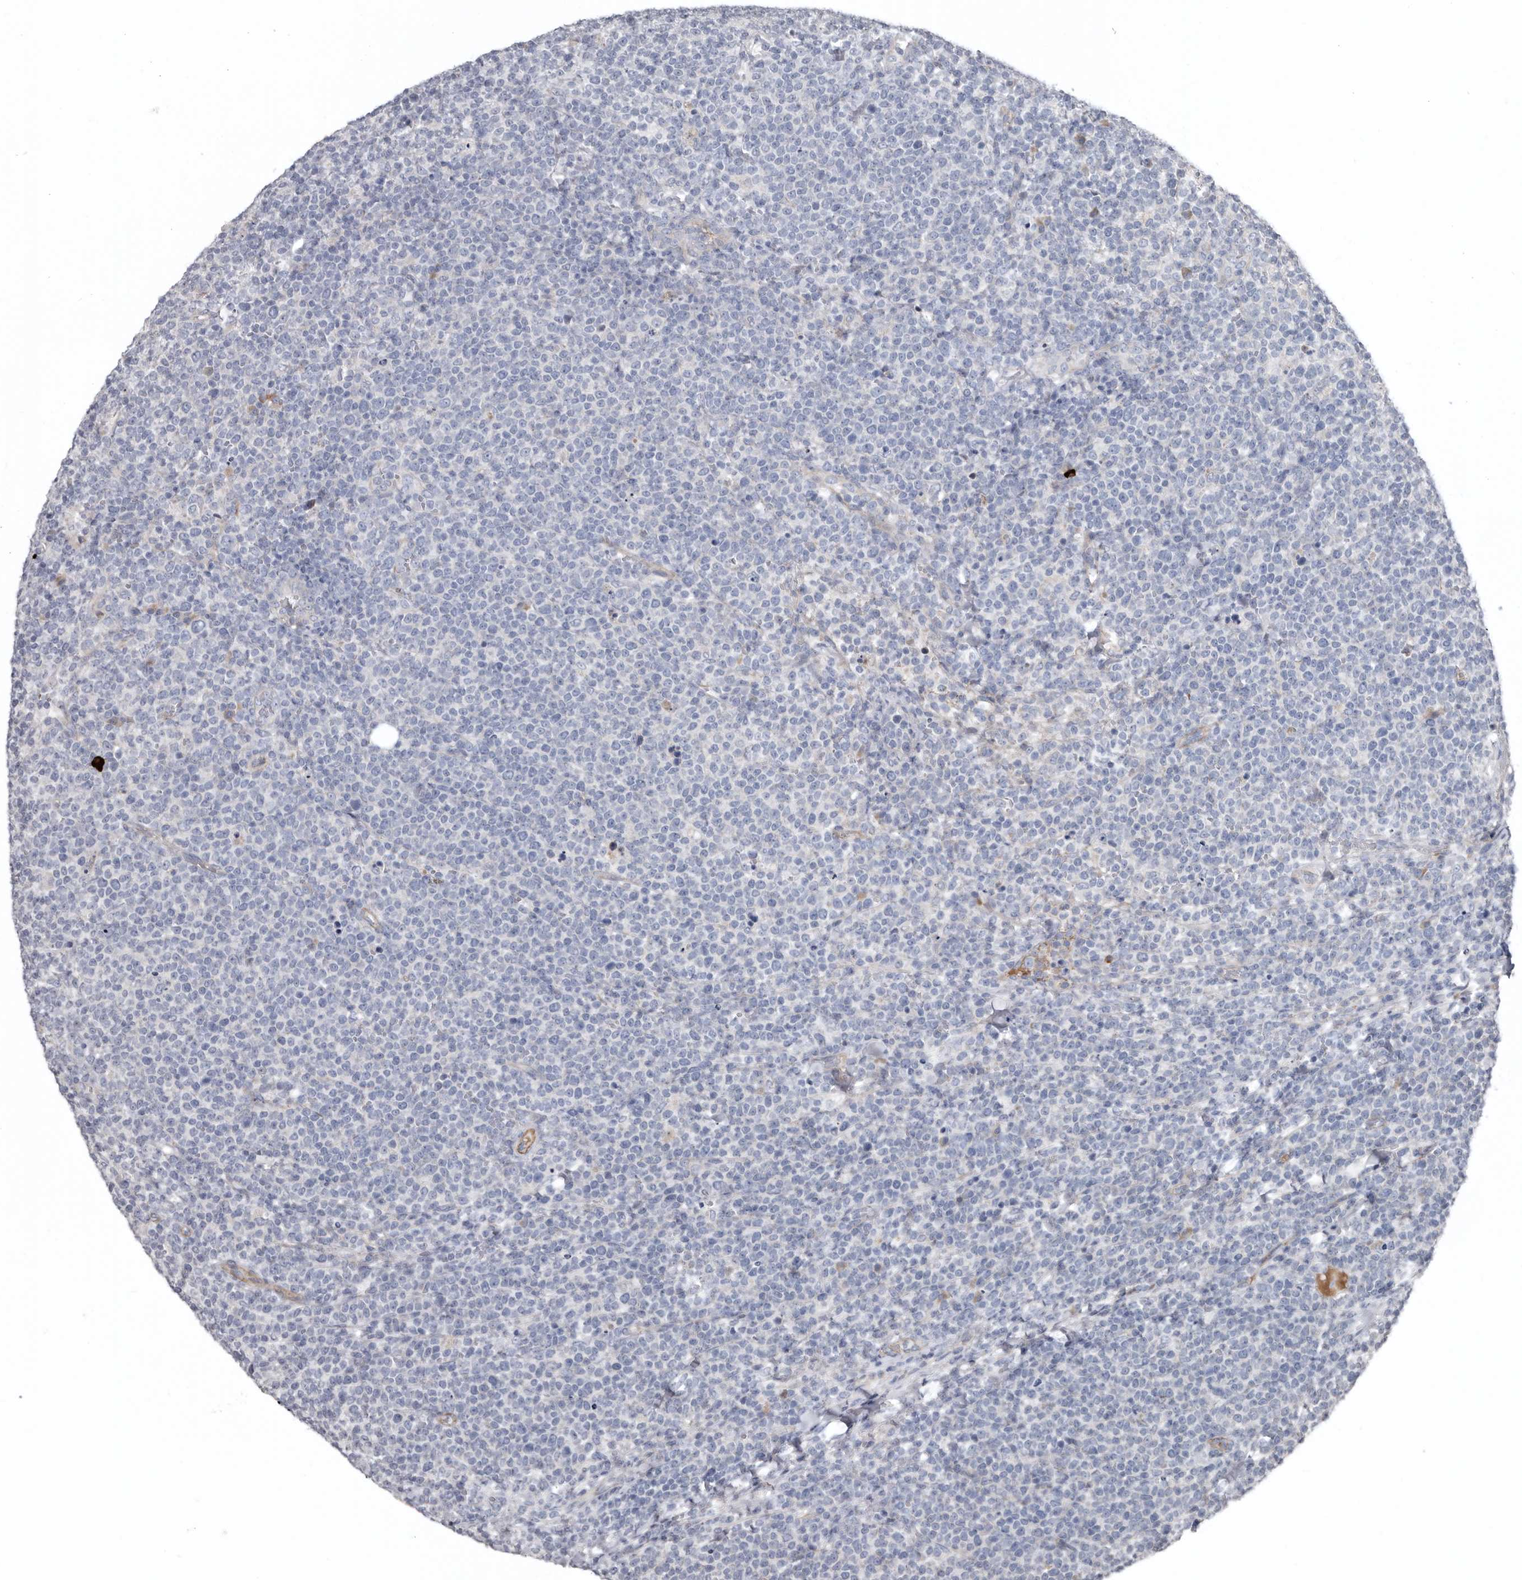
{"staining": {"intensity": "negative", "quantity": "none", "location": "none"}, "tissue": "lymphoma", "cell_type": "Tumor cells", "image_type": "cancer", "snomed": [{"axis": "morphology", "description": "Malignant lymphoma, non-Hodgkin's type, High grade"}, {"axis": "topography", "description": "Lymph node"}], "caption": "Immunohistochemistry of lymphoma demonstrates no staining in tumor cells.", "gene": "ZNF114", "patient": {"sex": "male", "age": 61}}